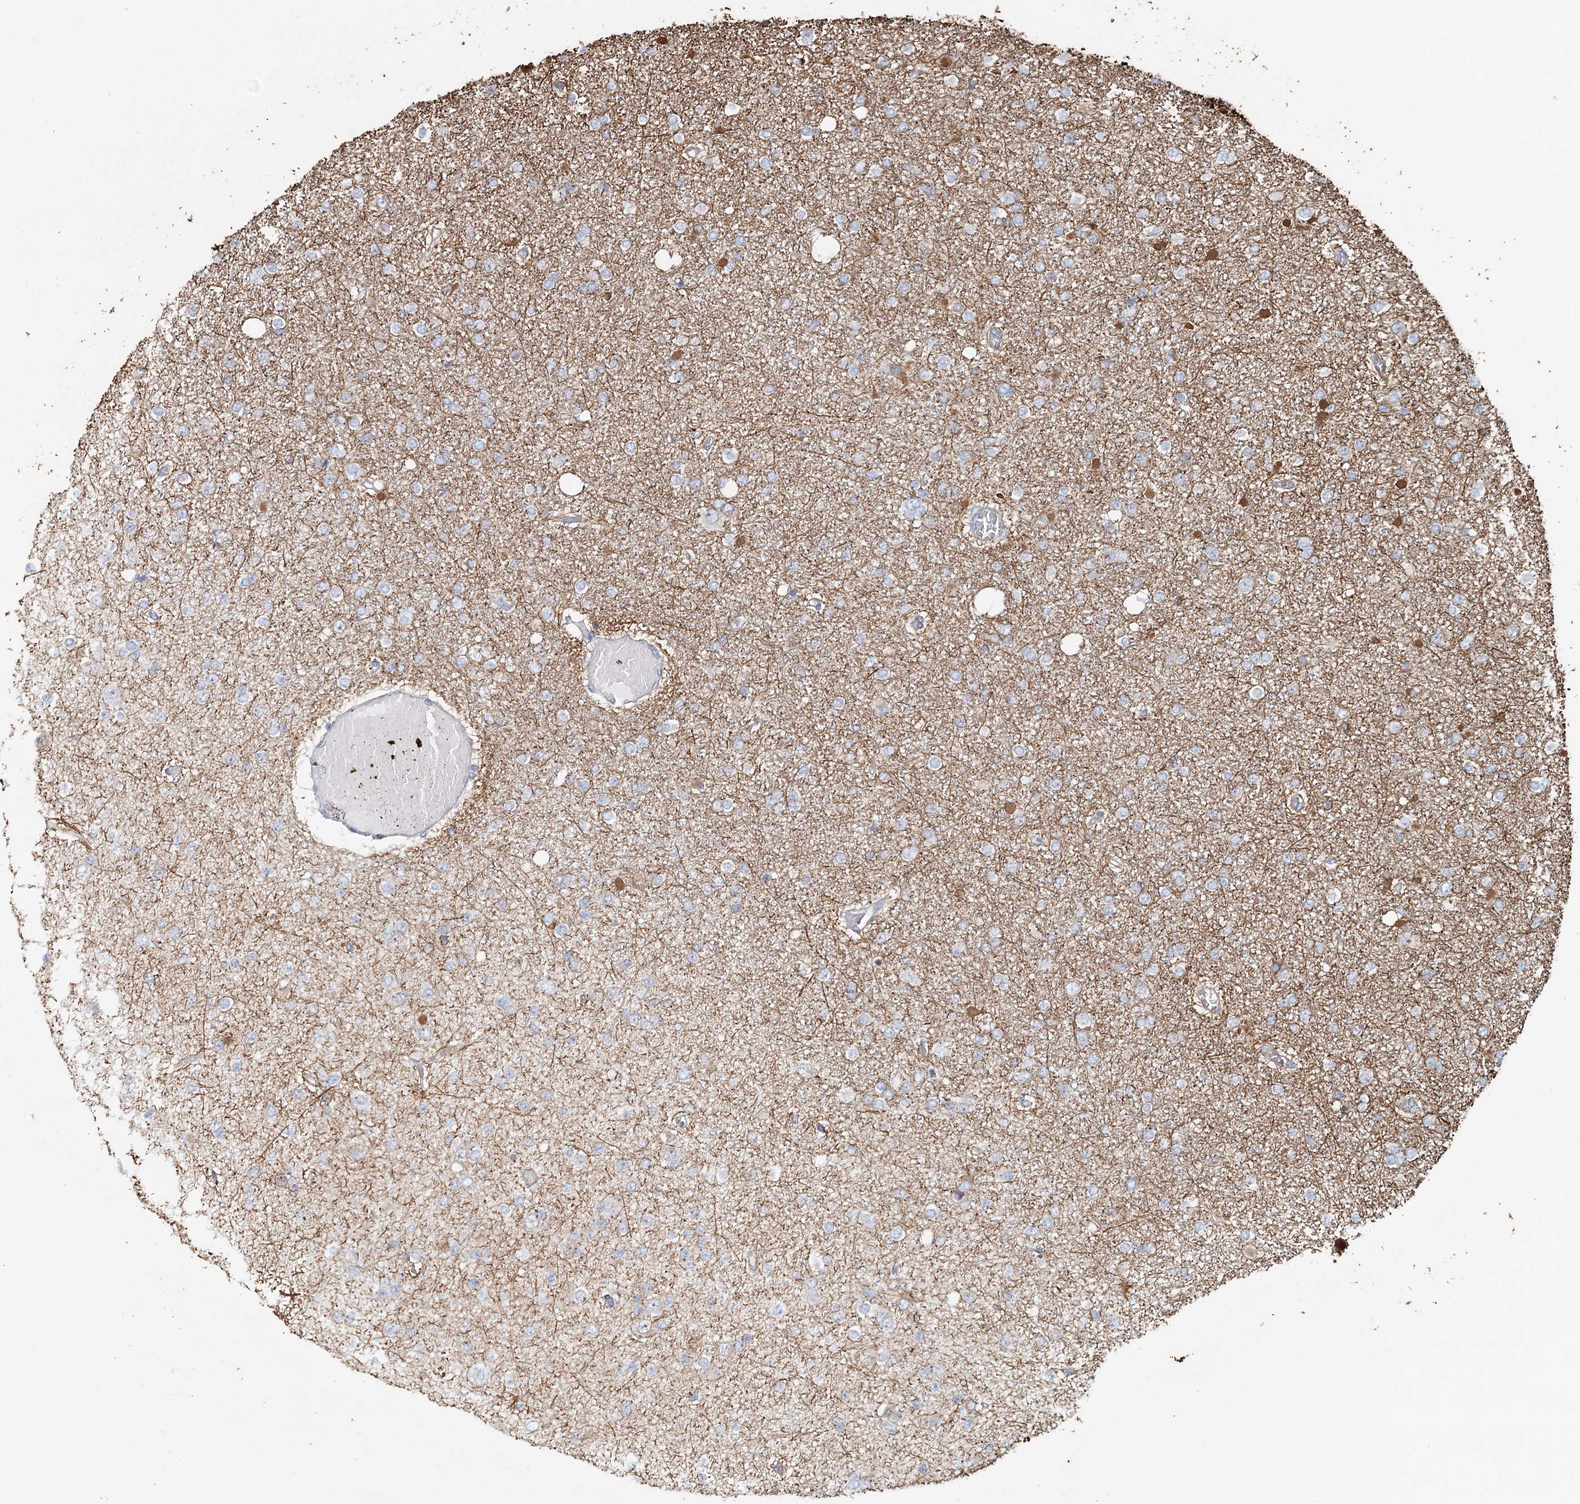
{"staining": {"intensity": "negative", "quantity": "none", "location": "none"}, "tissue": "glioma", "cell_type": "Tumor cells", "image_type": "cancer", "snomed": [{"axis": "morphology", "description": "Glioma, malignant, Low grade"}, {"axis": "topography", "description": "Brain"}], "caption": "There is no significant staining in tumor cells of glioma. (DAB (3,3'-diaminobenzidine) immunohistochemistry visualized using brightfield microscopy, high magnification).", "gene": "SYNPO", "patient": {"sex": "female", "age": 22}}